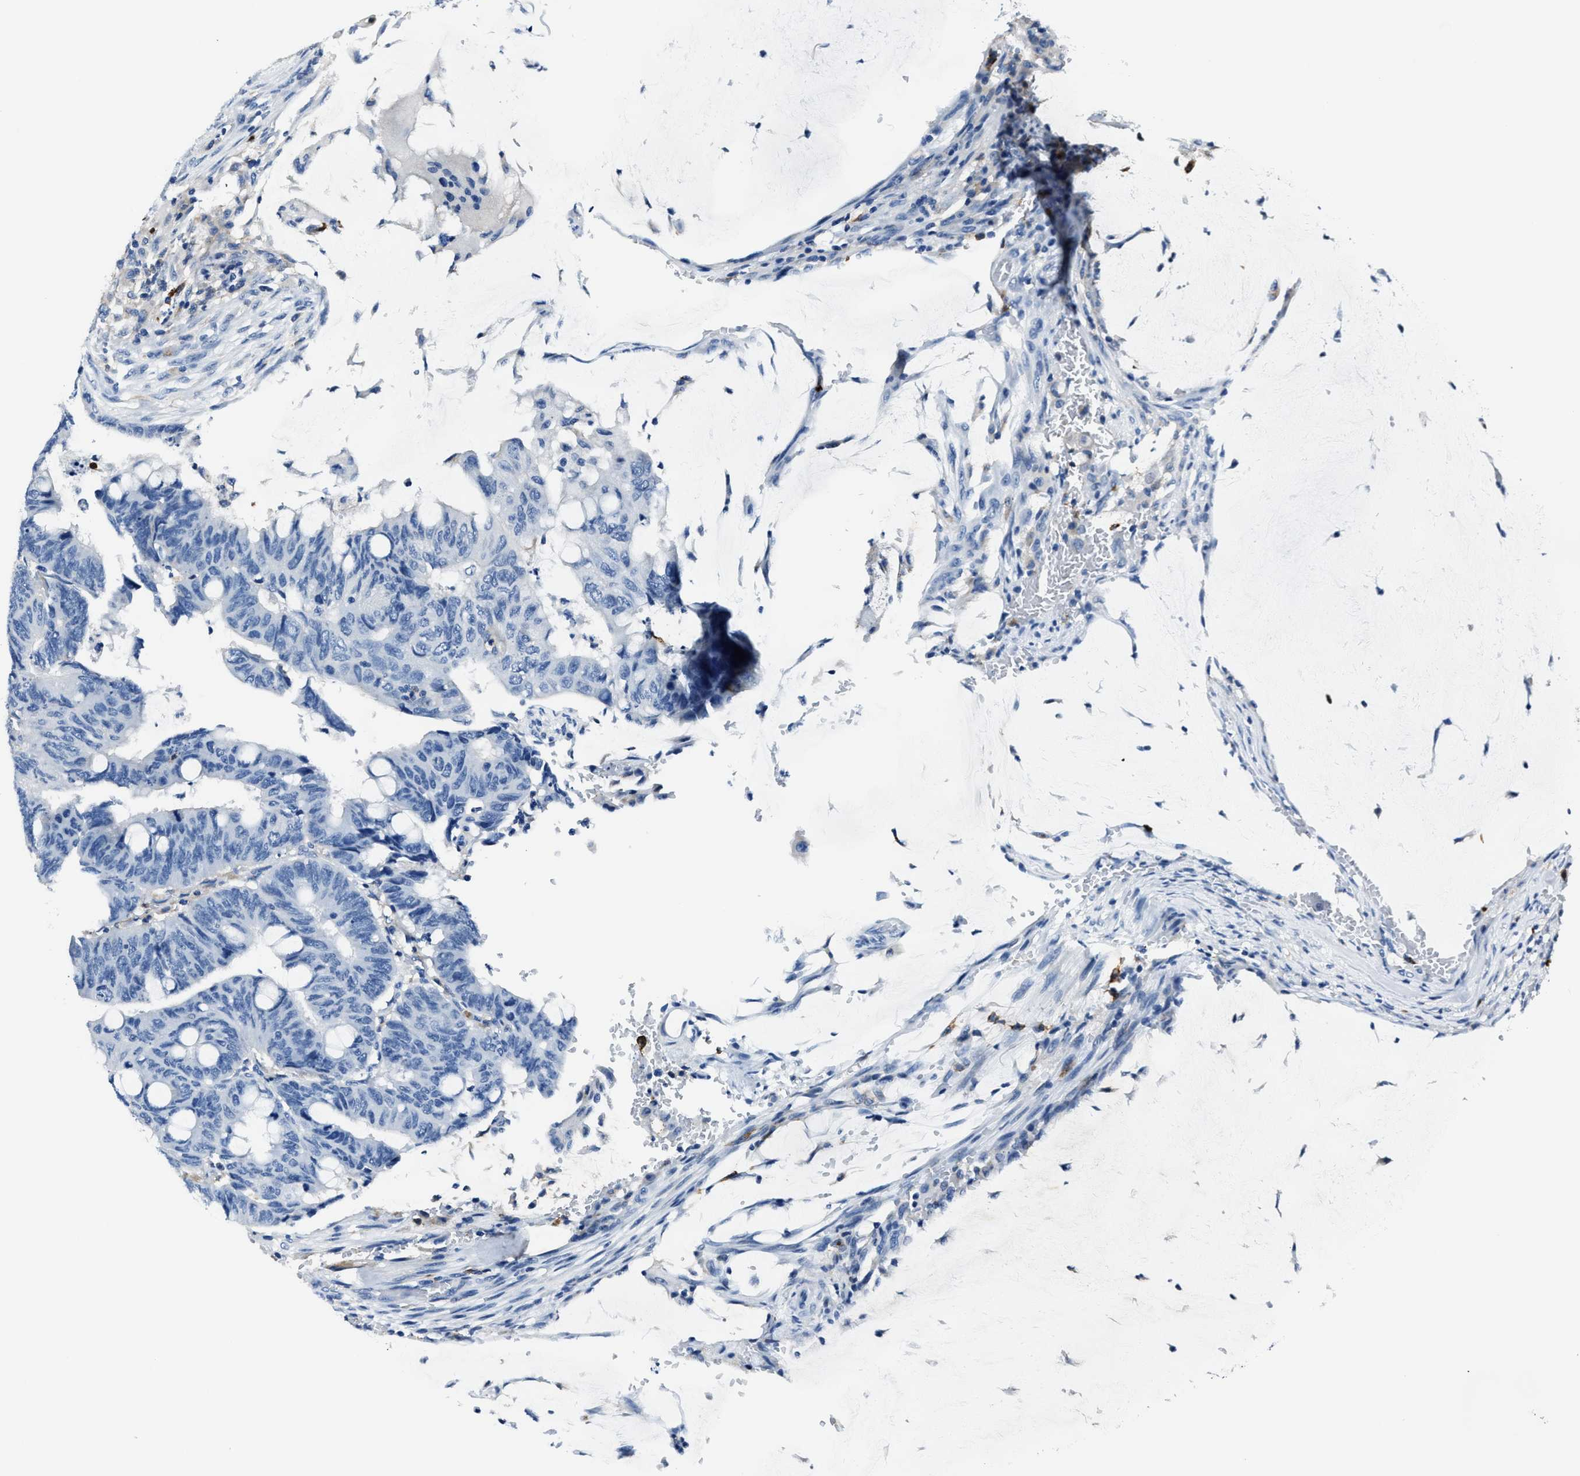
{"staining": {"intensity": "negative", "quantity": "none", "location": "none"}, "tissue": "colorectal cancer", "cell_type": "Tumor cells", "image_type": "cancer", "snomed": [{"axis": "morphology", "description": "Normal tissue, NOS"}, {"axis": "morphology", "description": "Adenocarcinoma, NOS"}, {"axis": "topography", "description": "Rectum"}, {"axis": "topography", "description": "Peripheral nerve tissue"}], "caption": "Tumor cells show no significant positivity in colorectal cancer.", "gene": "FGL2", "patient": {"sex": "male", "age": 92}}